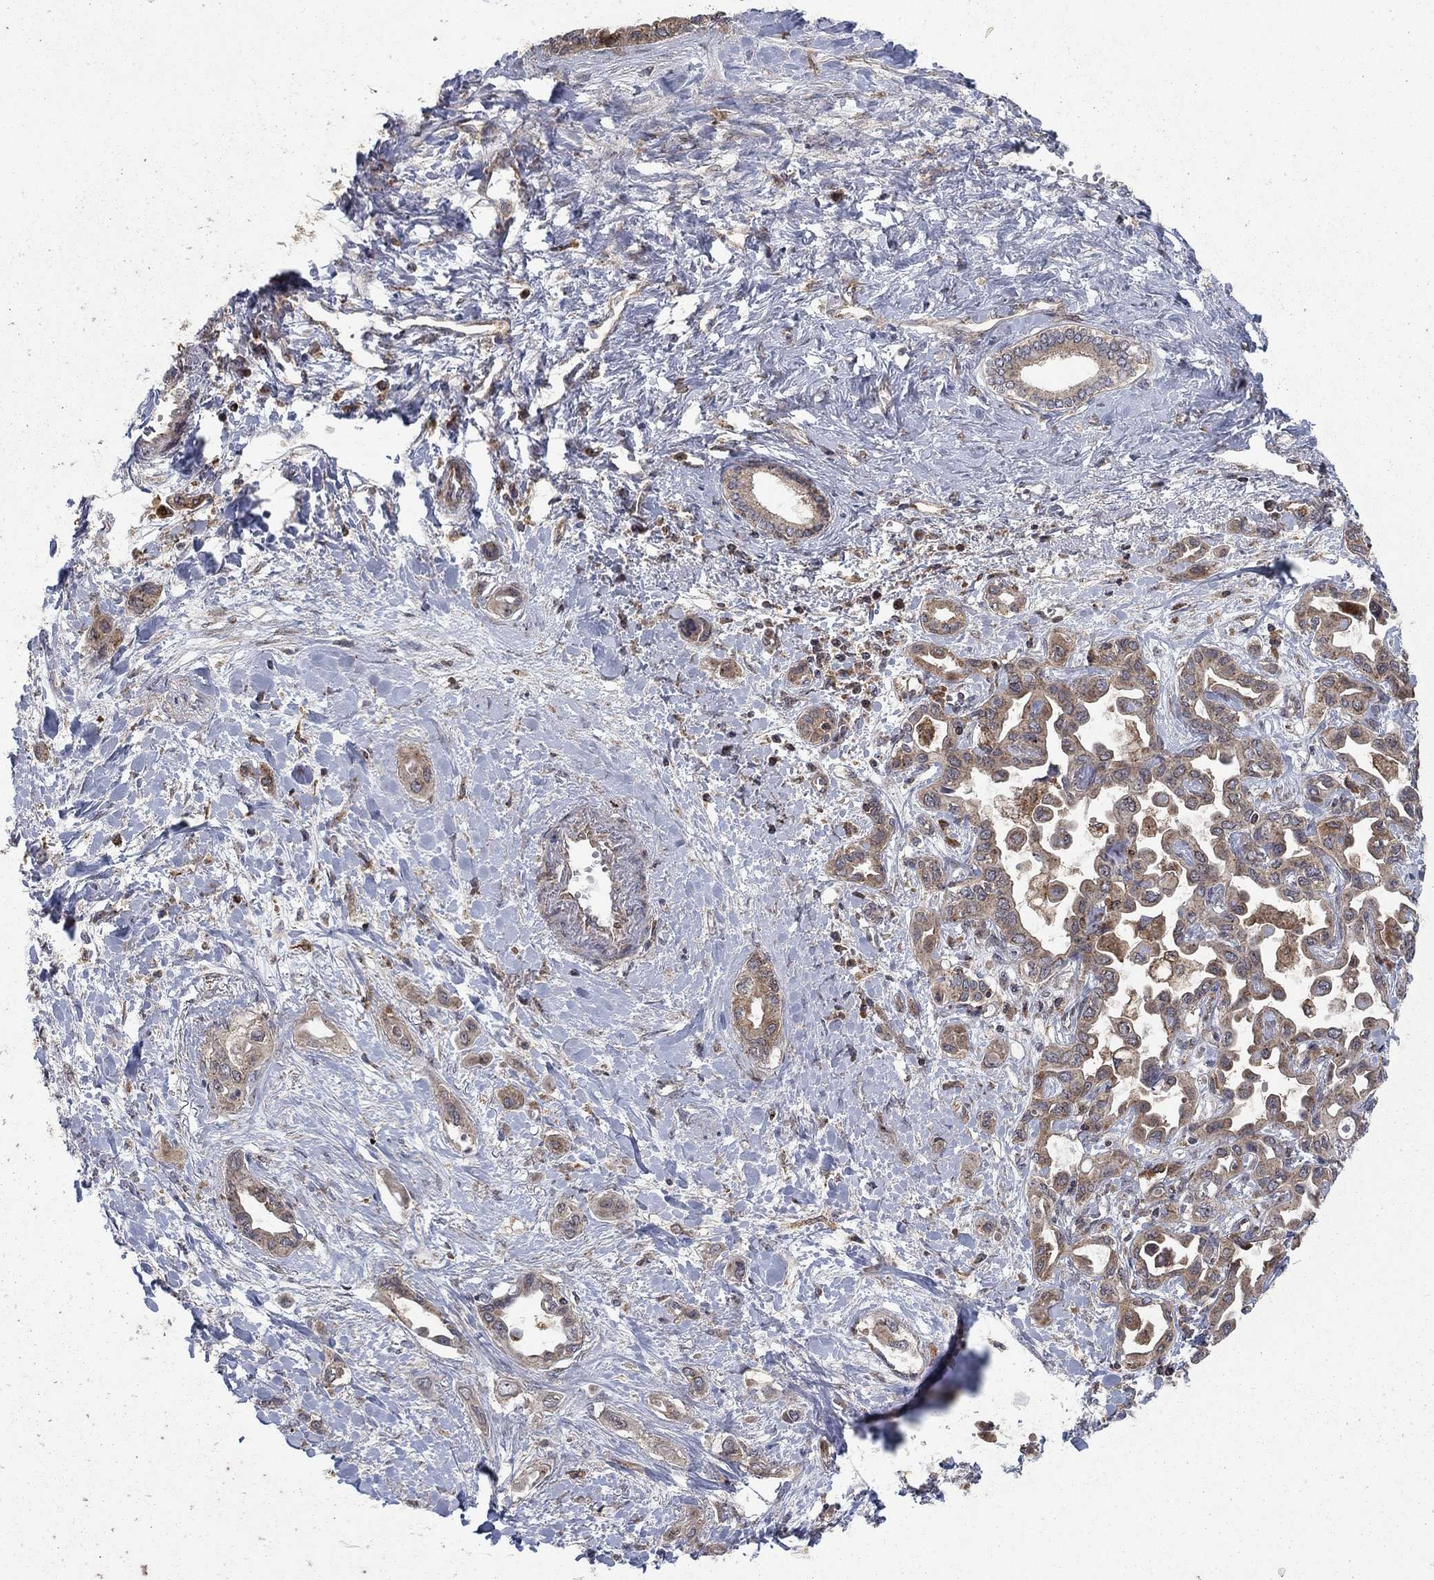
{"staining": {"intensity": "moderate", "quantity": "25%-75%", "location": "cytoplasmic/membranous"}, "tissue": "liver cancer", "cell_type": "Tumor cells", "image_type": "cancer", "snomed": [{"axis": "morphology", "description": "Cholangiocarcinoma"}, {"axis": "topography", "description": "Liver"}], "caption": "A brown stain labels moderate cytoplasmic/membranous expression of a protein in human cholangiocarcinoma (liver) tumor cells. Immunohistochemistry (ihc) stains the protein in brown and the nuclei are stained blue.", "gene": "IFI35", "patient": {"sex": "female", "age": 64}}